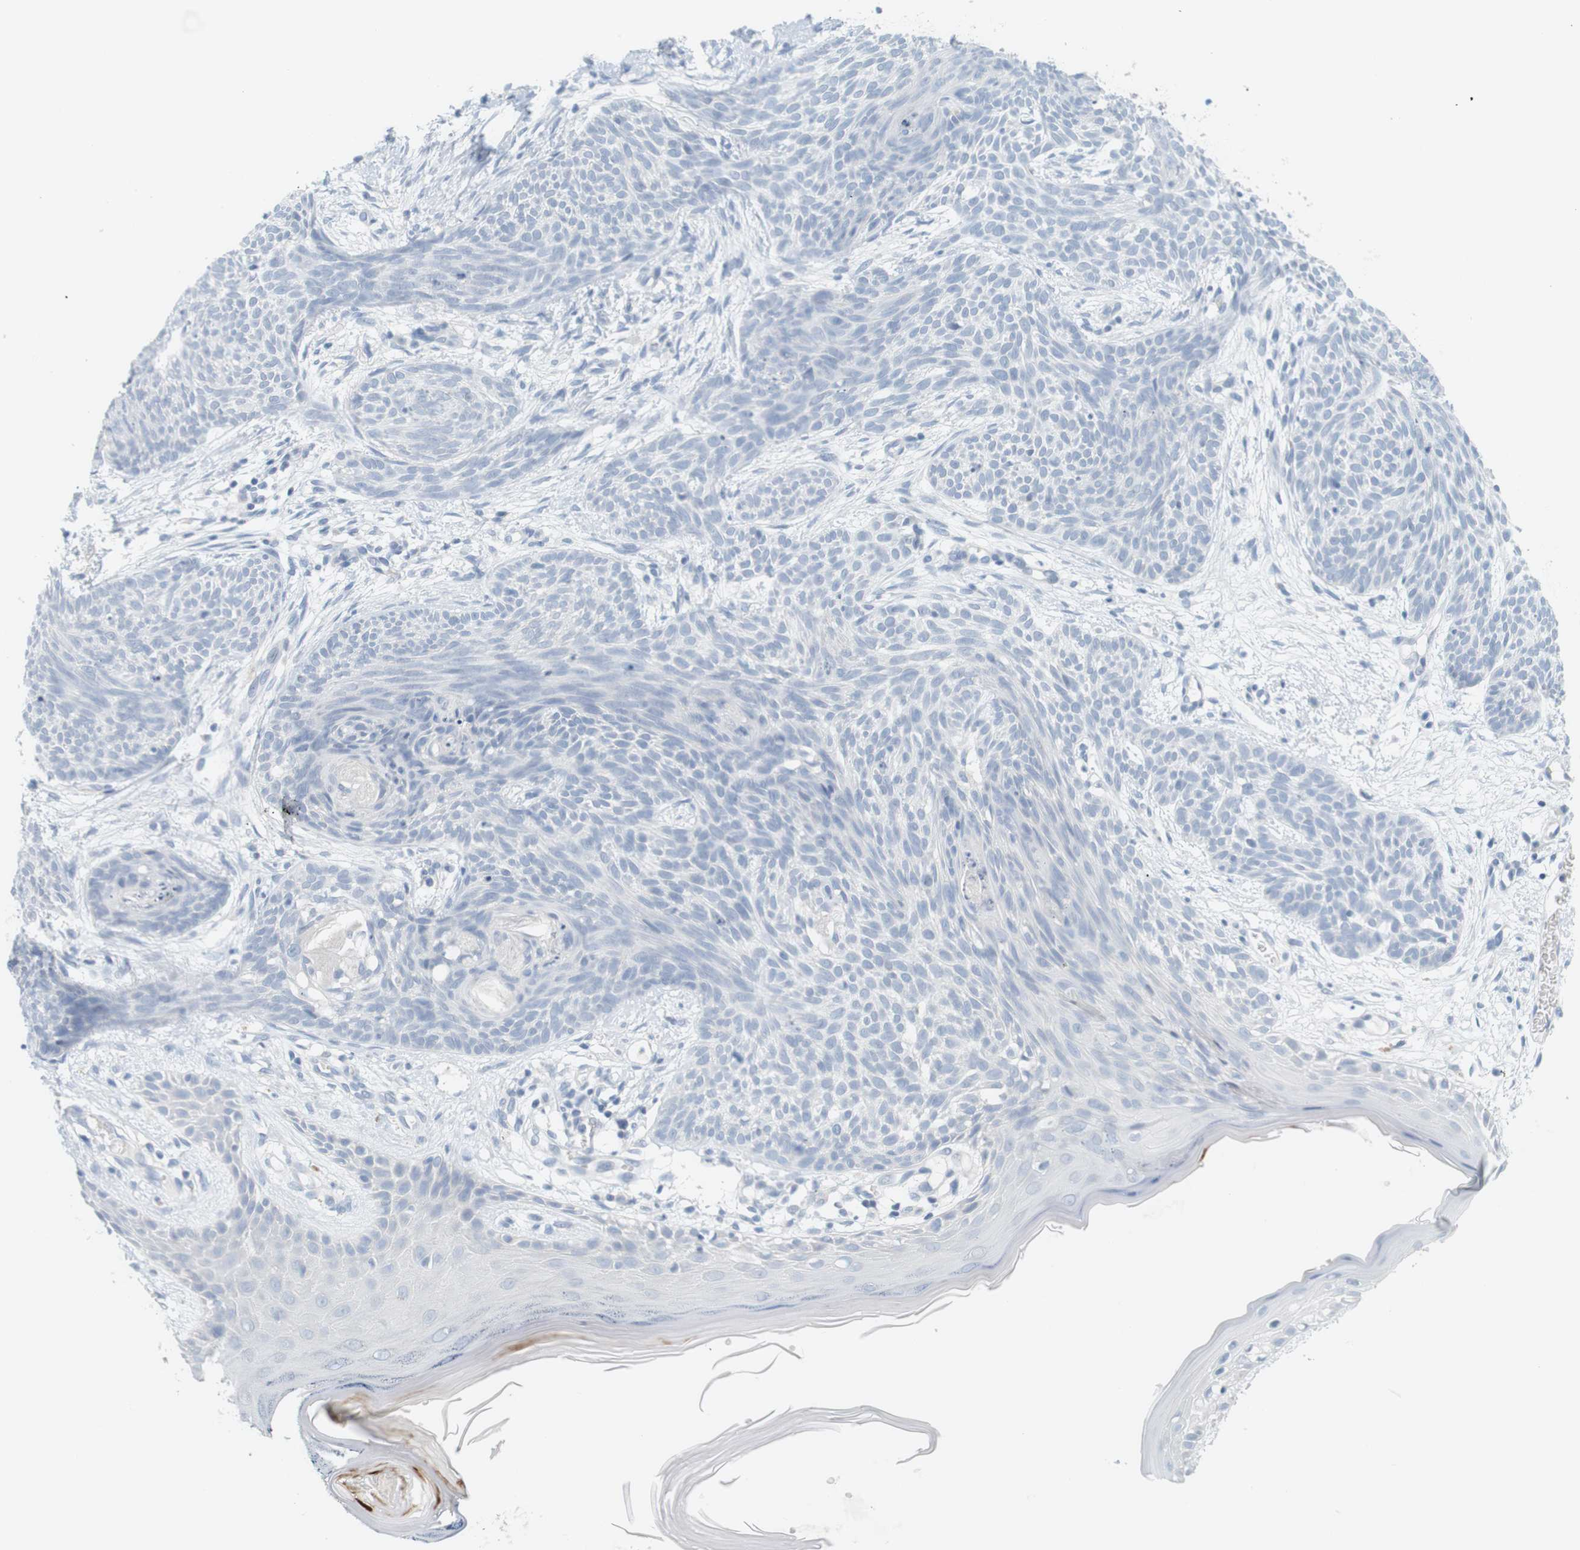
{"staining": {"intensity": "negative", "quantity": "none", "location": "none"}, "tissue": "skin cancer", "cell_type": "Tumor cells", "image_type": "cancer", "snomed": [{"axis": "morphology", "description": "Basal cell carcinoma"}, {"axis": "topography", "description": "Skin"}], "caption": "DAB immunohistochemical staining of human skin cancer displays no significant positivity in tumor cells.", "gene": "OPRM1", "patient": {"sex": "female", "age": 59}}